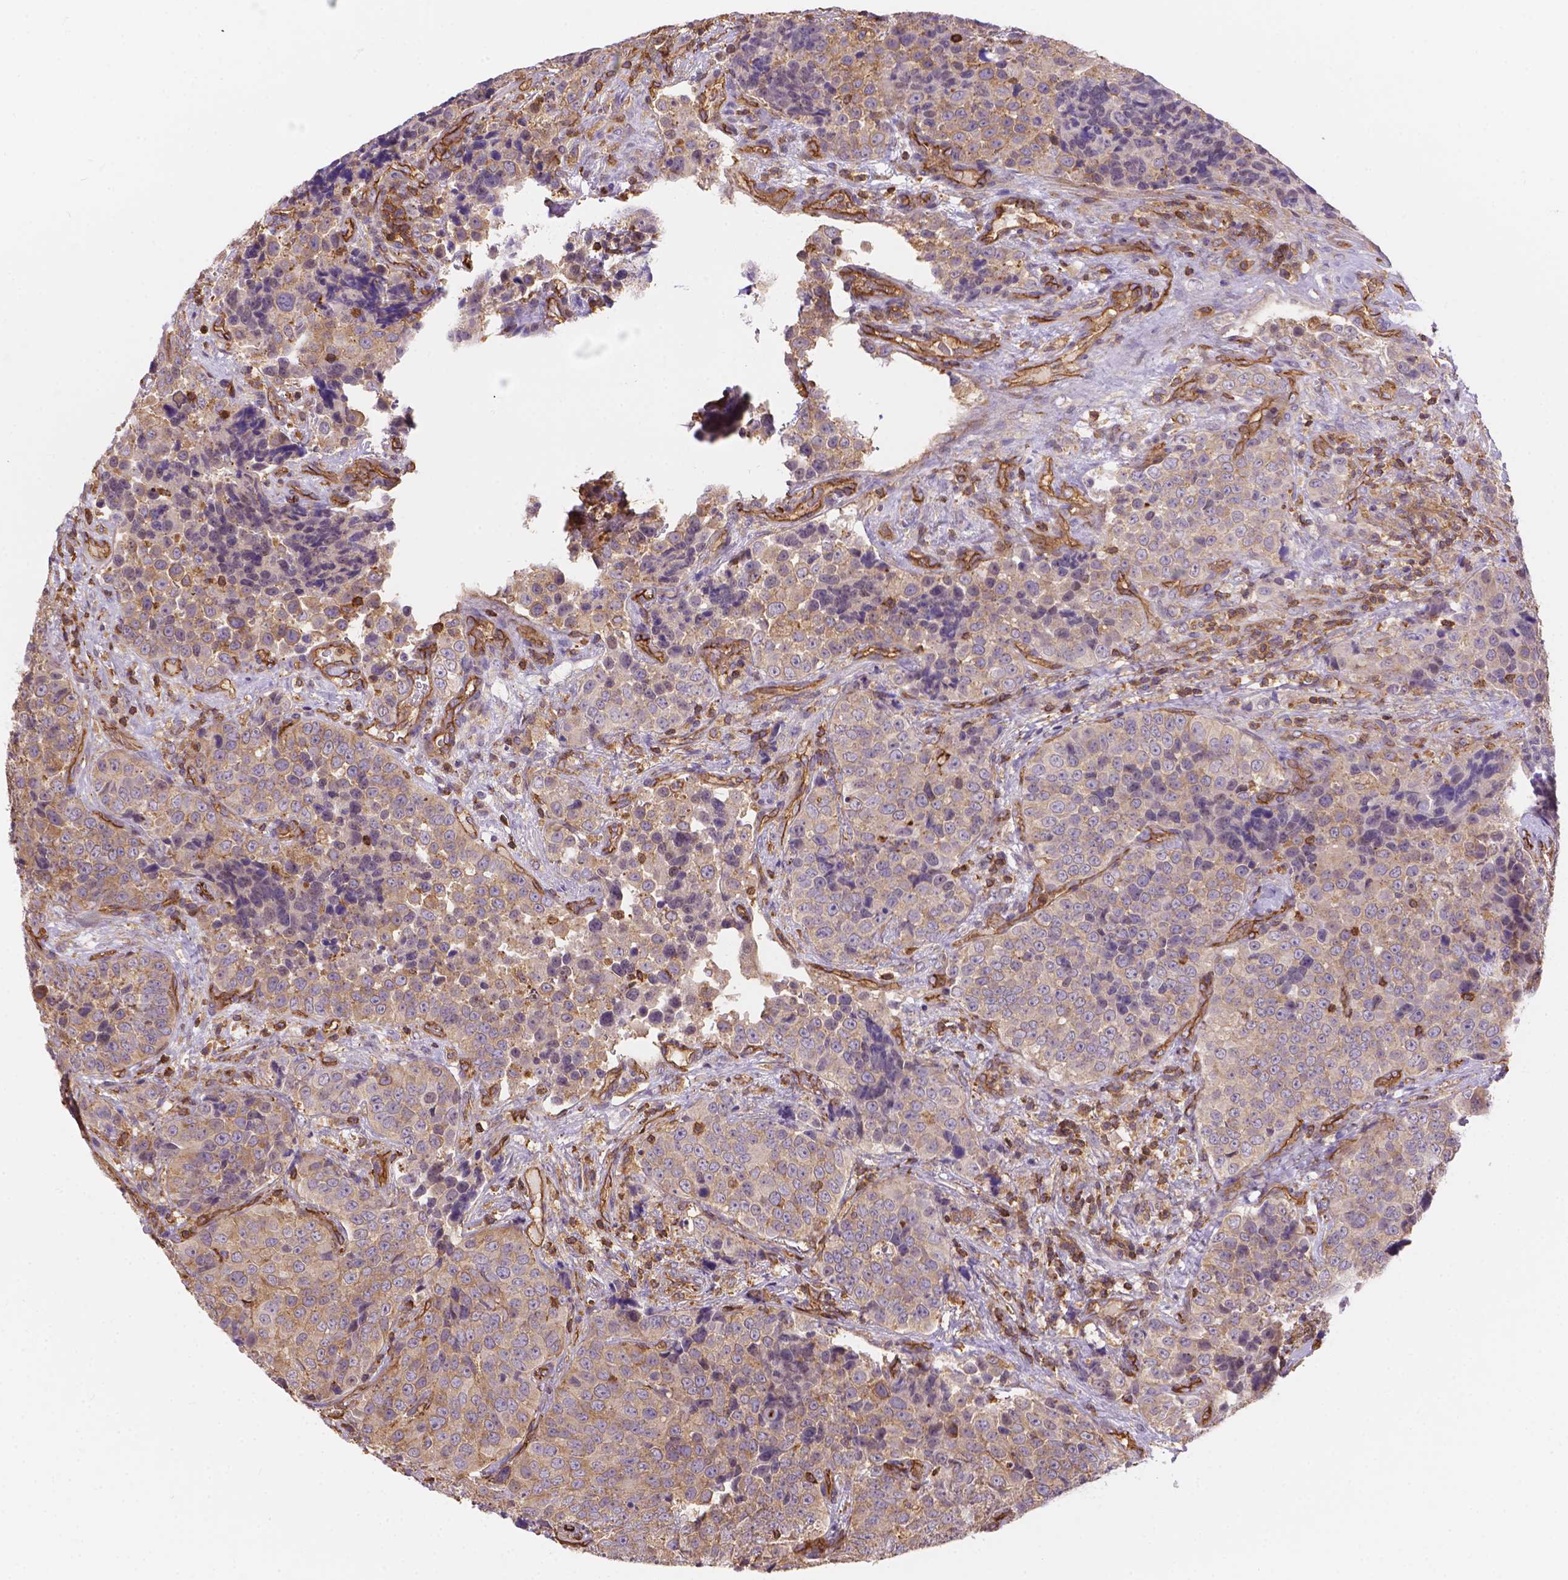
{"staining": {"intensity": "weak", "quantity": "25%-75%", "location": "cytoplasmic/membranous"}, "tissue": "urothelial cancer", "cell_type": "Tumor cells", "image_type": "cancer", "snomed": [{"axis": "morphology", "description": "Urothelial carcinoma, NOS"}, {"axis": "topography", "description": "Urinary bladder"}], "caption": "Urothelial cancer was stained to show a protein in brown. There is low levels of weak cytoplasmic/membranous expression in about 25%-75% of tumor cells.", "gene": "DMWD", "patient": {"sex": "male", "age": 52}}